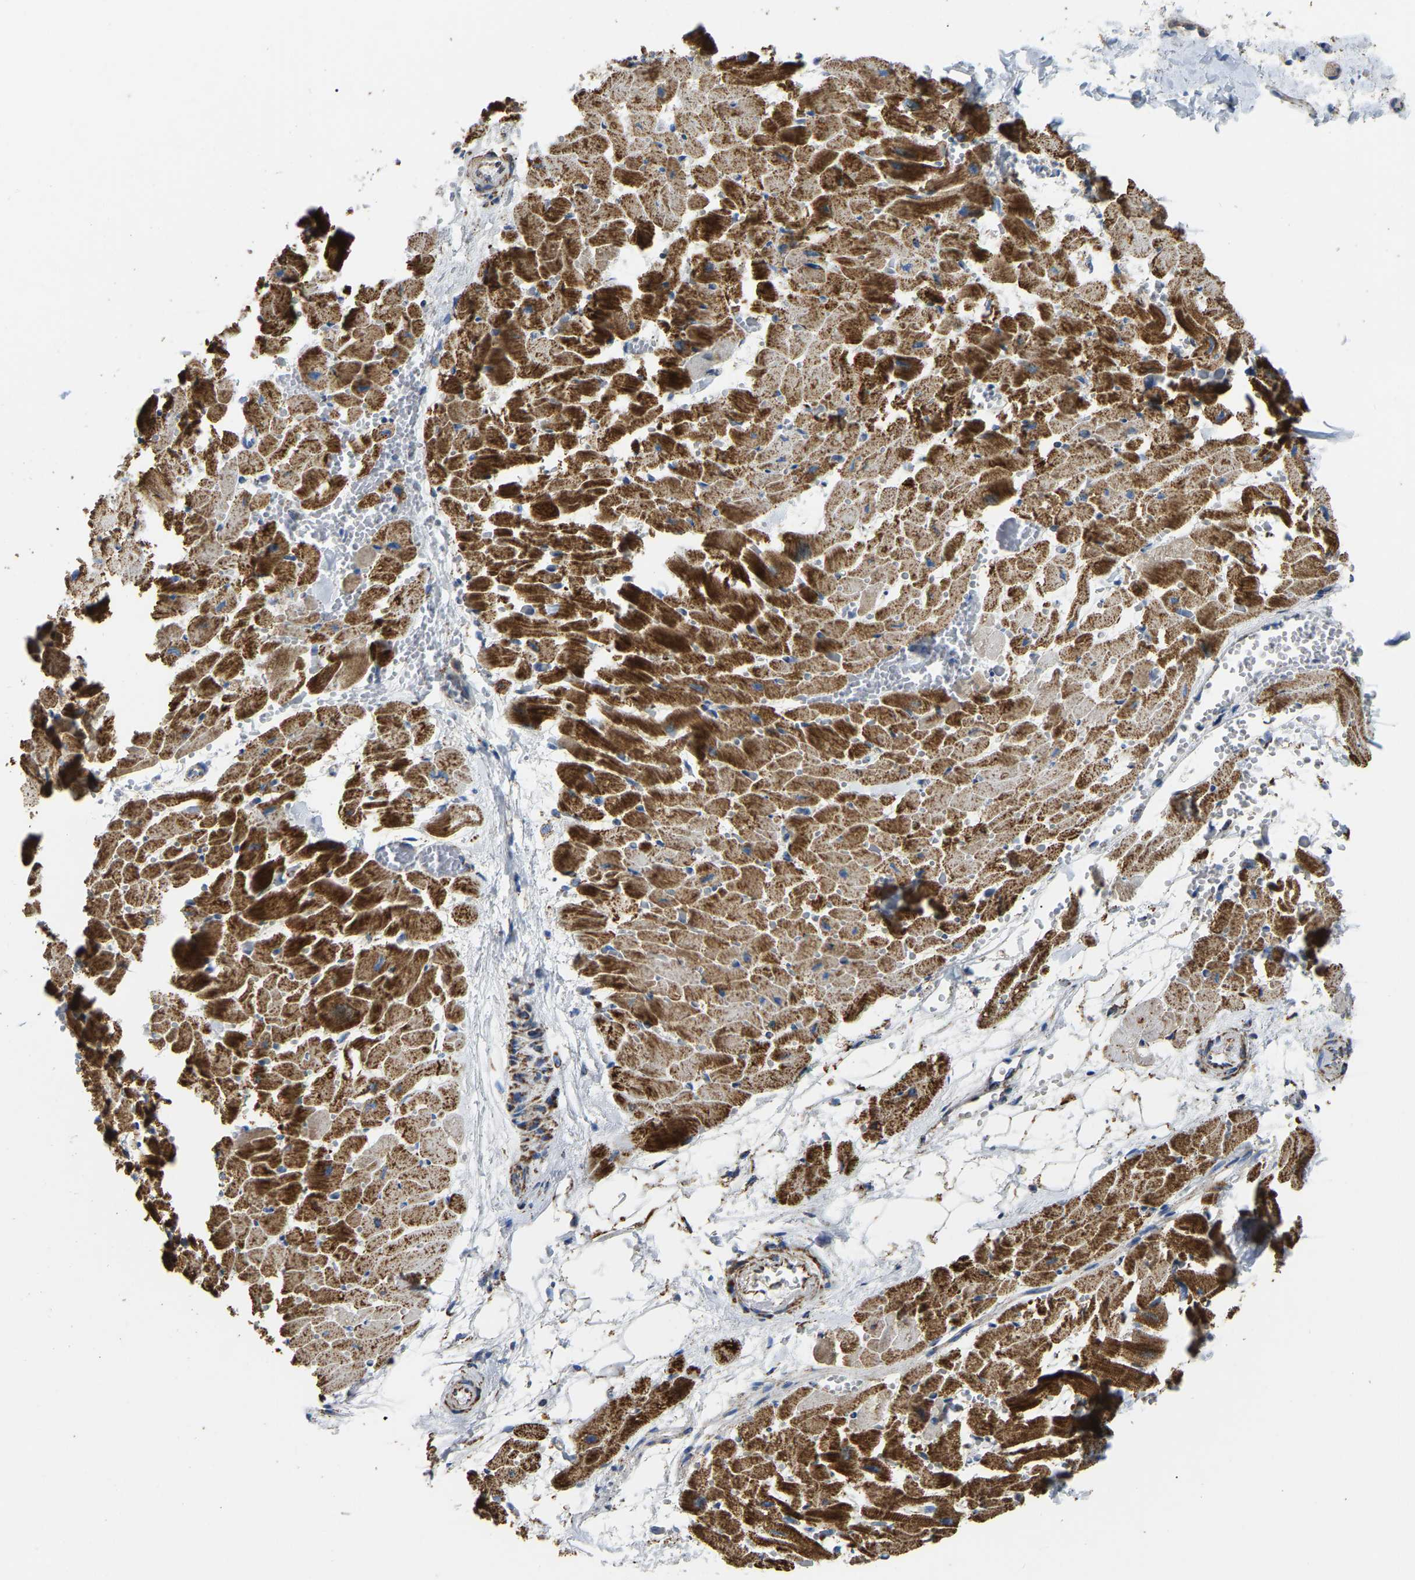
{"staining": {"intensity": "strong", "quantity": ">75%", "location": "cytoplasmic/membranous"}, "tissue": "heart muscle", "cell_type": "Cardiomyocytes", "image_type": "normal", "snomed": [{"axis": "morphology", "description": "Normal tissue, NOS"}, {"axis": "topography", "description": "Heart"}], "caption": "Normal heart muscle exhibits strong cytoplasmic/membranous positivity in about >75% of cardiomyocytes.", "gene": "HIBADH", "patient": {"sex": "female", "age": 19}}